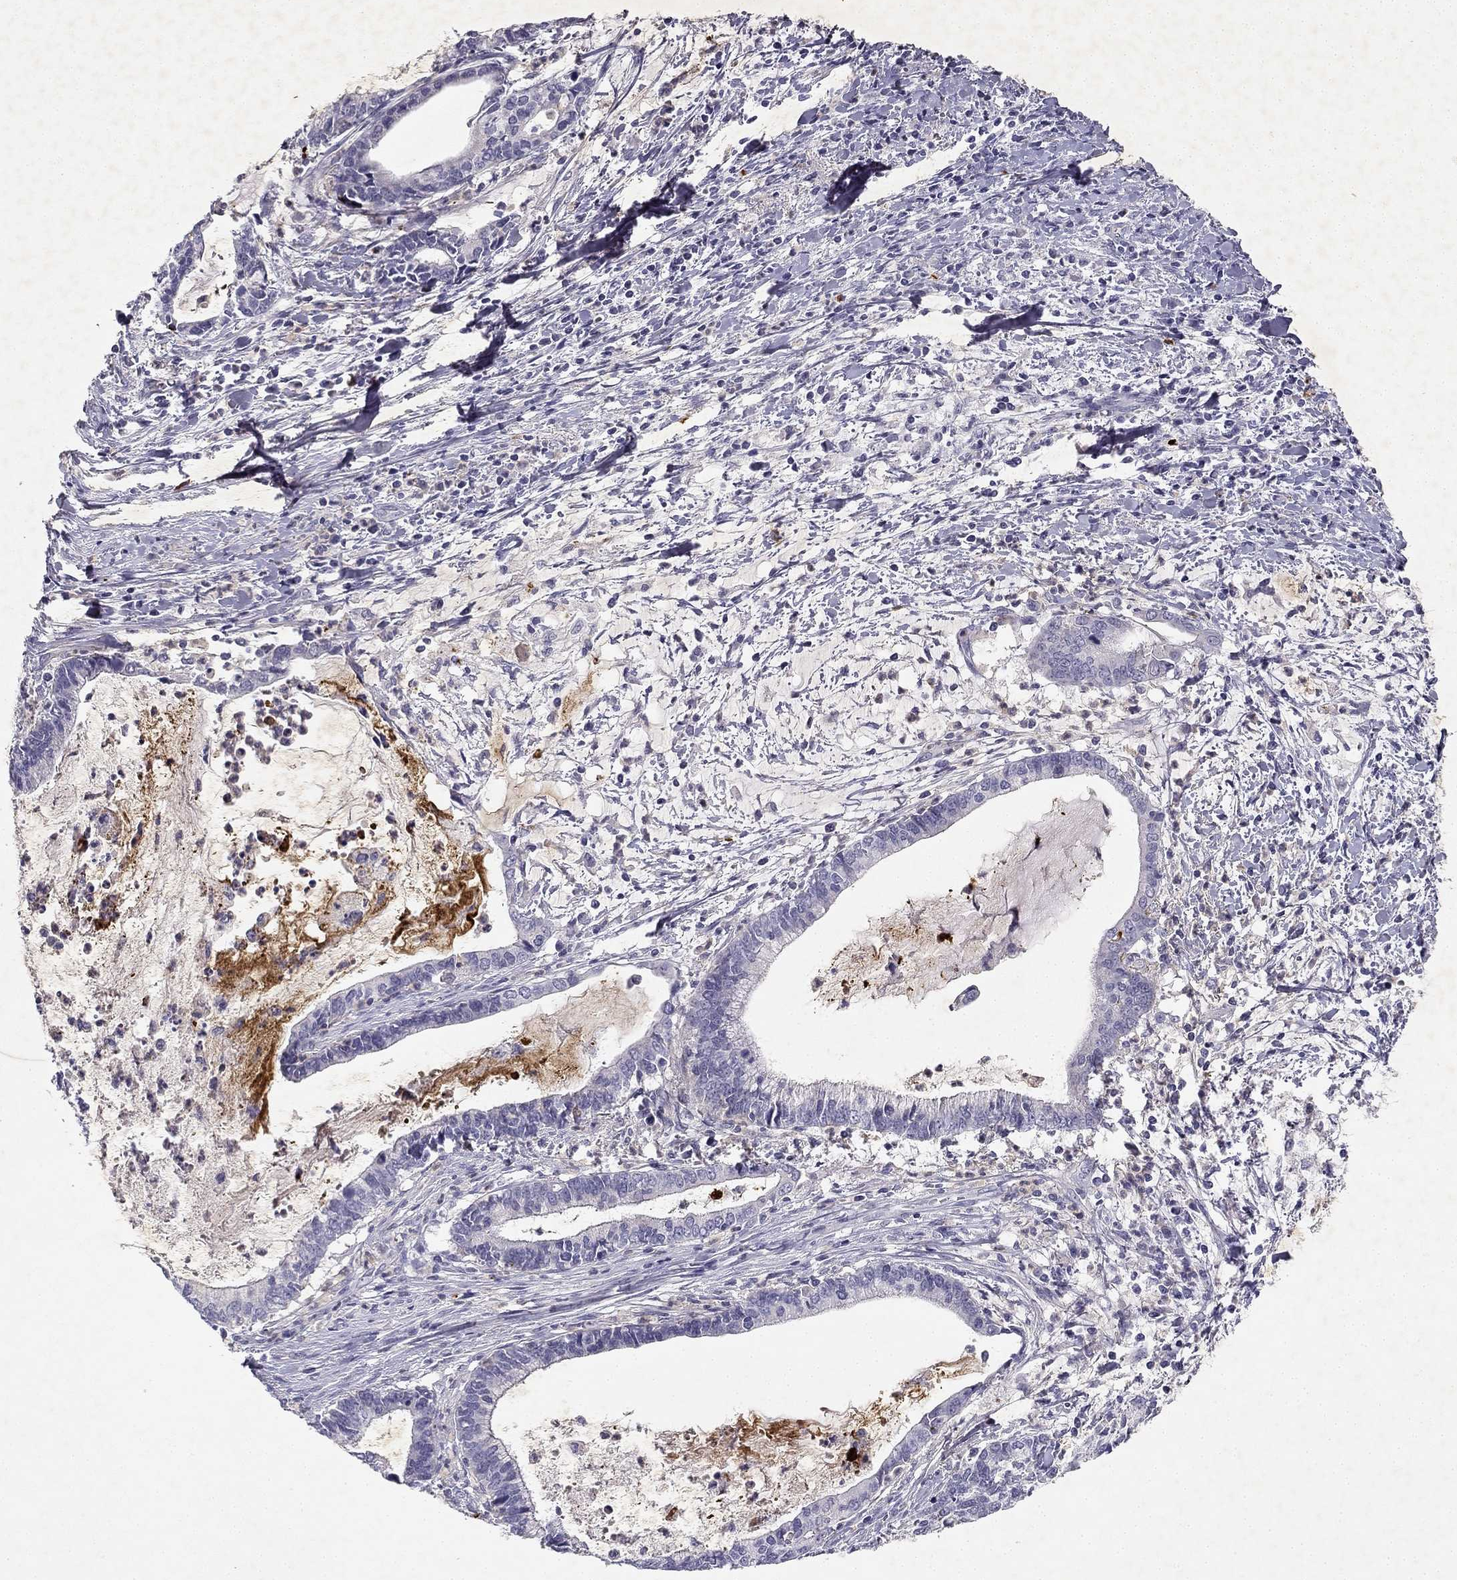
{"staining": {"intensity": "negative", "quantity": "none", "location": "none"}, "tissue": "cervical cancer", "cell_type": "Tumor cells", "image_type": "cancer", "snomed": [{"axis": "morphology", "description": "Adenocarcinoma, NOS"}, {"axis": "topography", "description": "Cervix"}], "caption": "High power microscopy photomicrograph of an IHC micrograph of cervical adenocarcinoma, revealing no significant positivity in tumor cells. Nuclei are stained in blue.", "gene": "SLC6A4", "patient": {"sex": "female", "age": 42}}